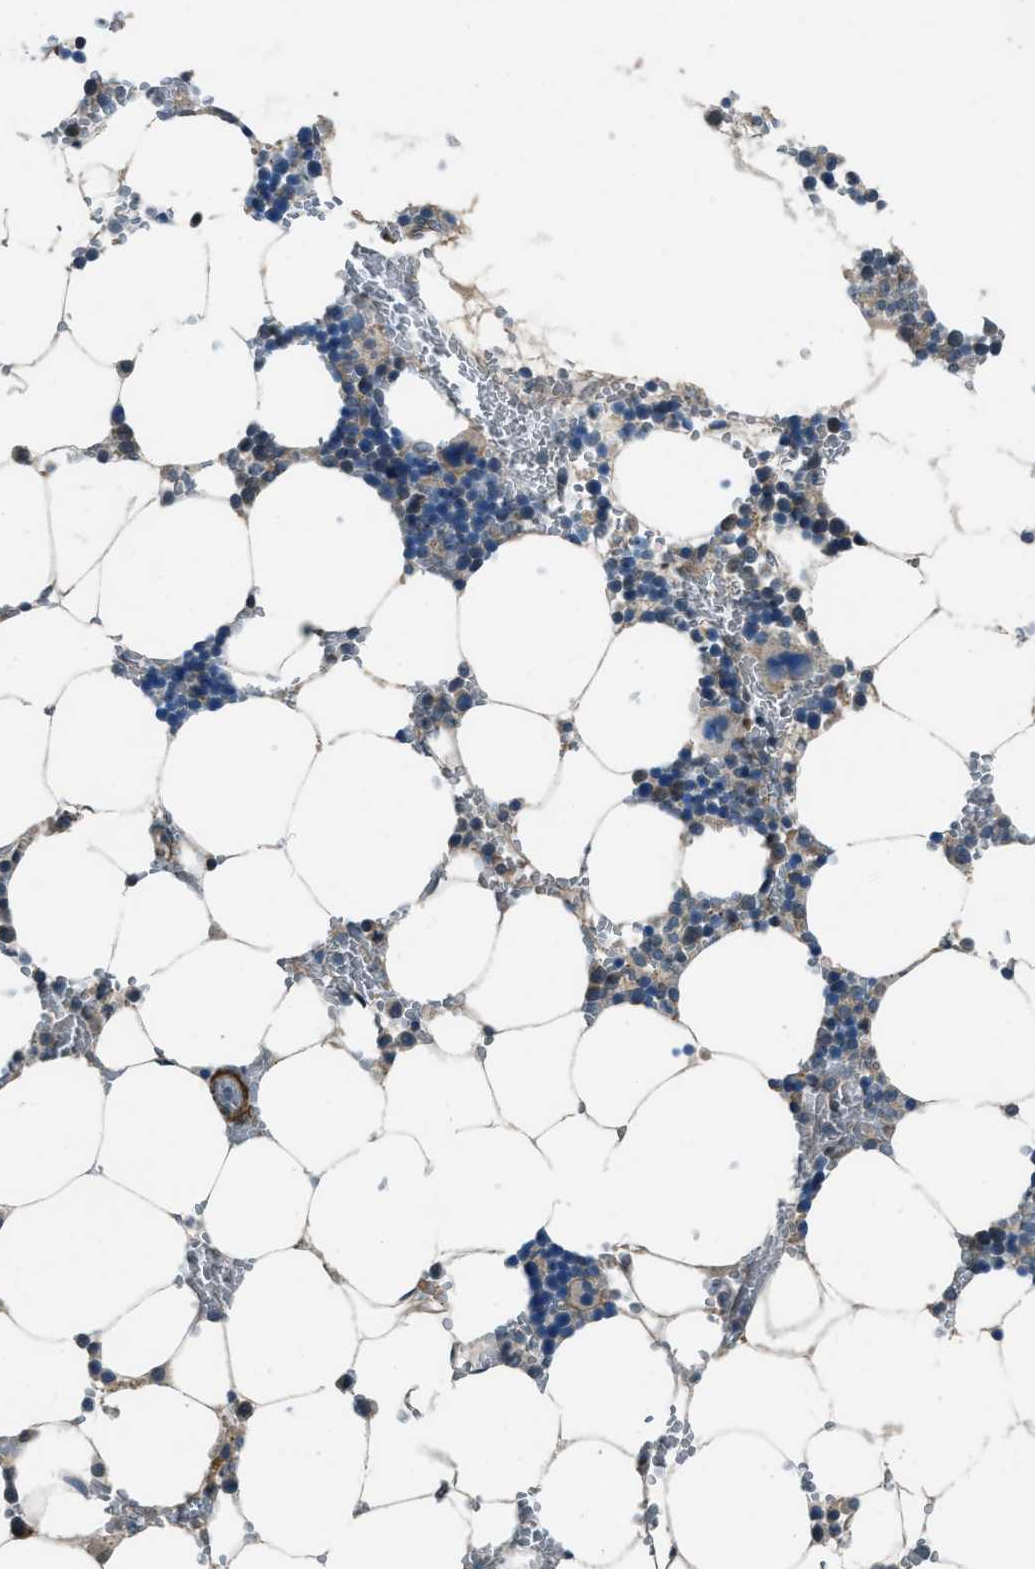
{"staining": {"intensity": "moderate", "quantity": "<25%", "location": "cytoplasmic/membranous"}, "tissue": "bone marrow", "cell_type": "Hematopoietic cells", "image_type": "normal", "snomed": [{"axis": "morphology", "description": "Normal tissue, NOS"}, {"axis": "topography", "description": "Bone marrow"}], "caption": "Immunohistochemistry (IHC) (DAB (3,3'-diaminobenzidine)) staining of benign human bone marrow reveals moderate cytoplasmic/membranous protein staining in about <25% of hematopoietic cells. Using DAB (3,3'-diaminobenzidine) (brown) and hematoxylin (blue) stains, captured at high magnification using brightfield microscopy.", "gene": "NUDCD3", "patient": {"sex": "male", "age": 70}}